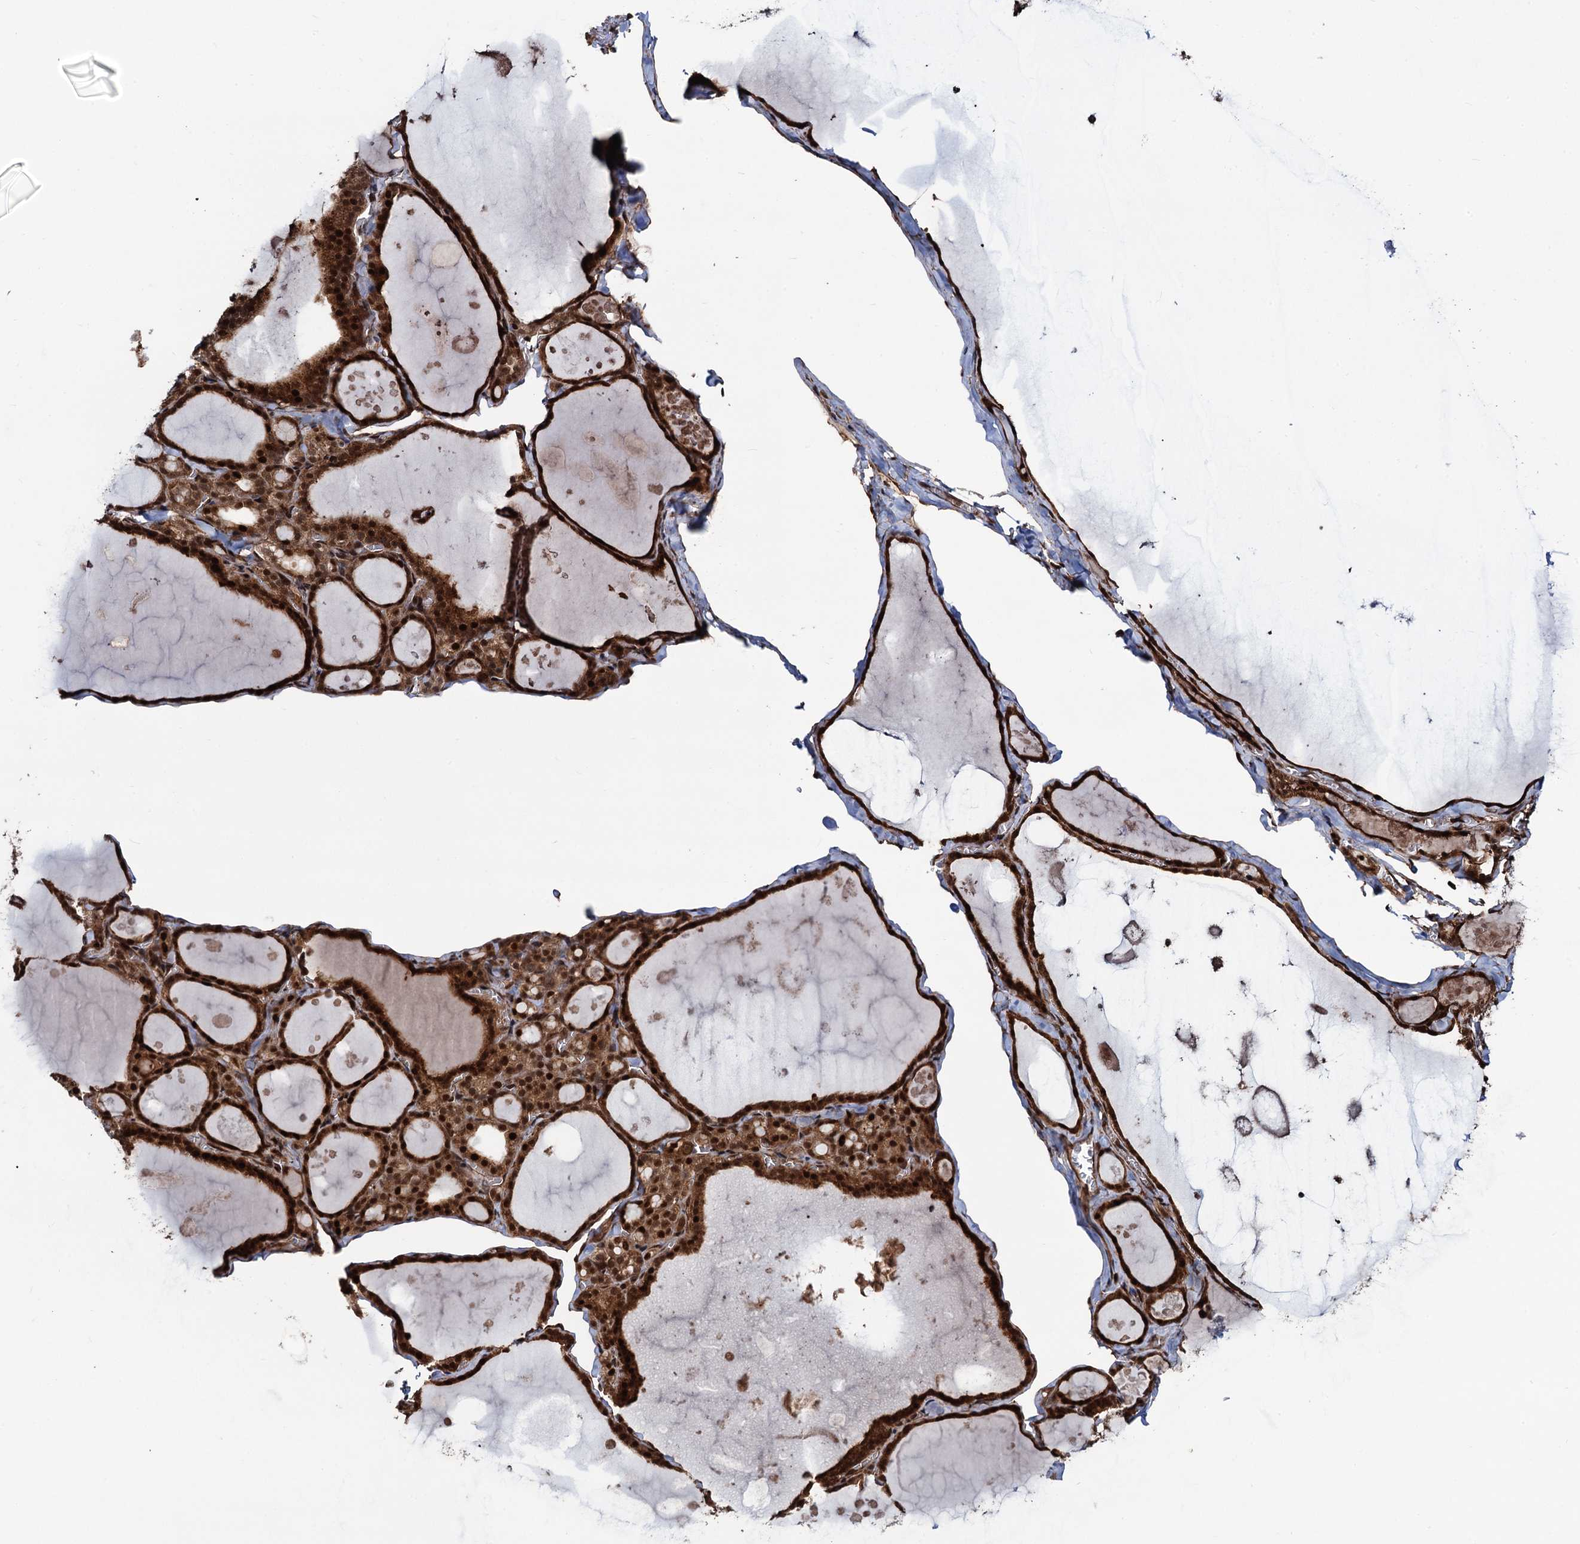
{"staining": {"intensity": "strong", "quantity": ">75%", "location": "cytoplasmic/membranous,nuclear"}, "tissue": "thyroid gland", "cell_type": "Glandular cells", "image_type": "normal", "snomed": [{"axis": "morphology", "description": "Normal tissue, NOS"}, {"axis": "topography", "description": "Thyroid gland"}], "caption": "Immunohistochemistry (IHC) (DAB (3,3'-diaminobenzidine)) staining of unremarkable thyroid gland reveals strong cytoplasmic/membranous,nuclear protein staining in approximately >75% of glandular cells. Immunohistochemistry (IHC) stains the protein of interest in brown and the nuclei are stained blue.", "gene": "SNRNP25", "patient": {"sex": "male", "age": 56}}